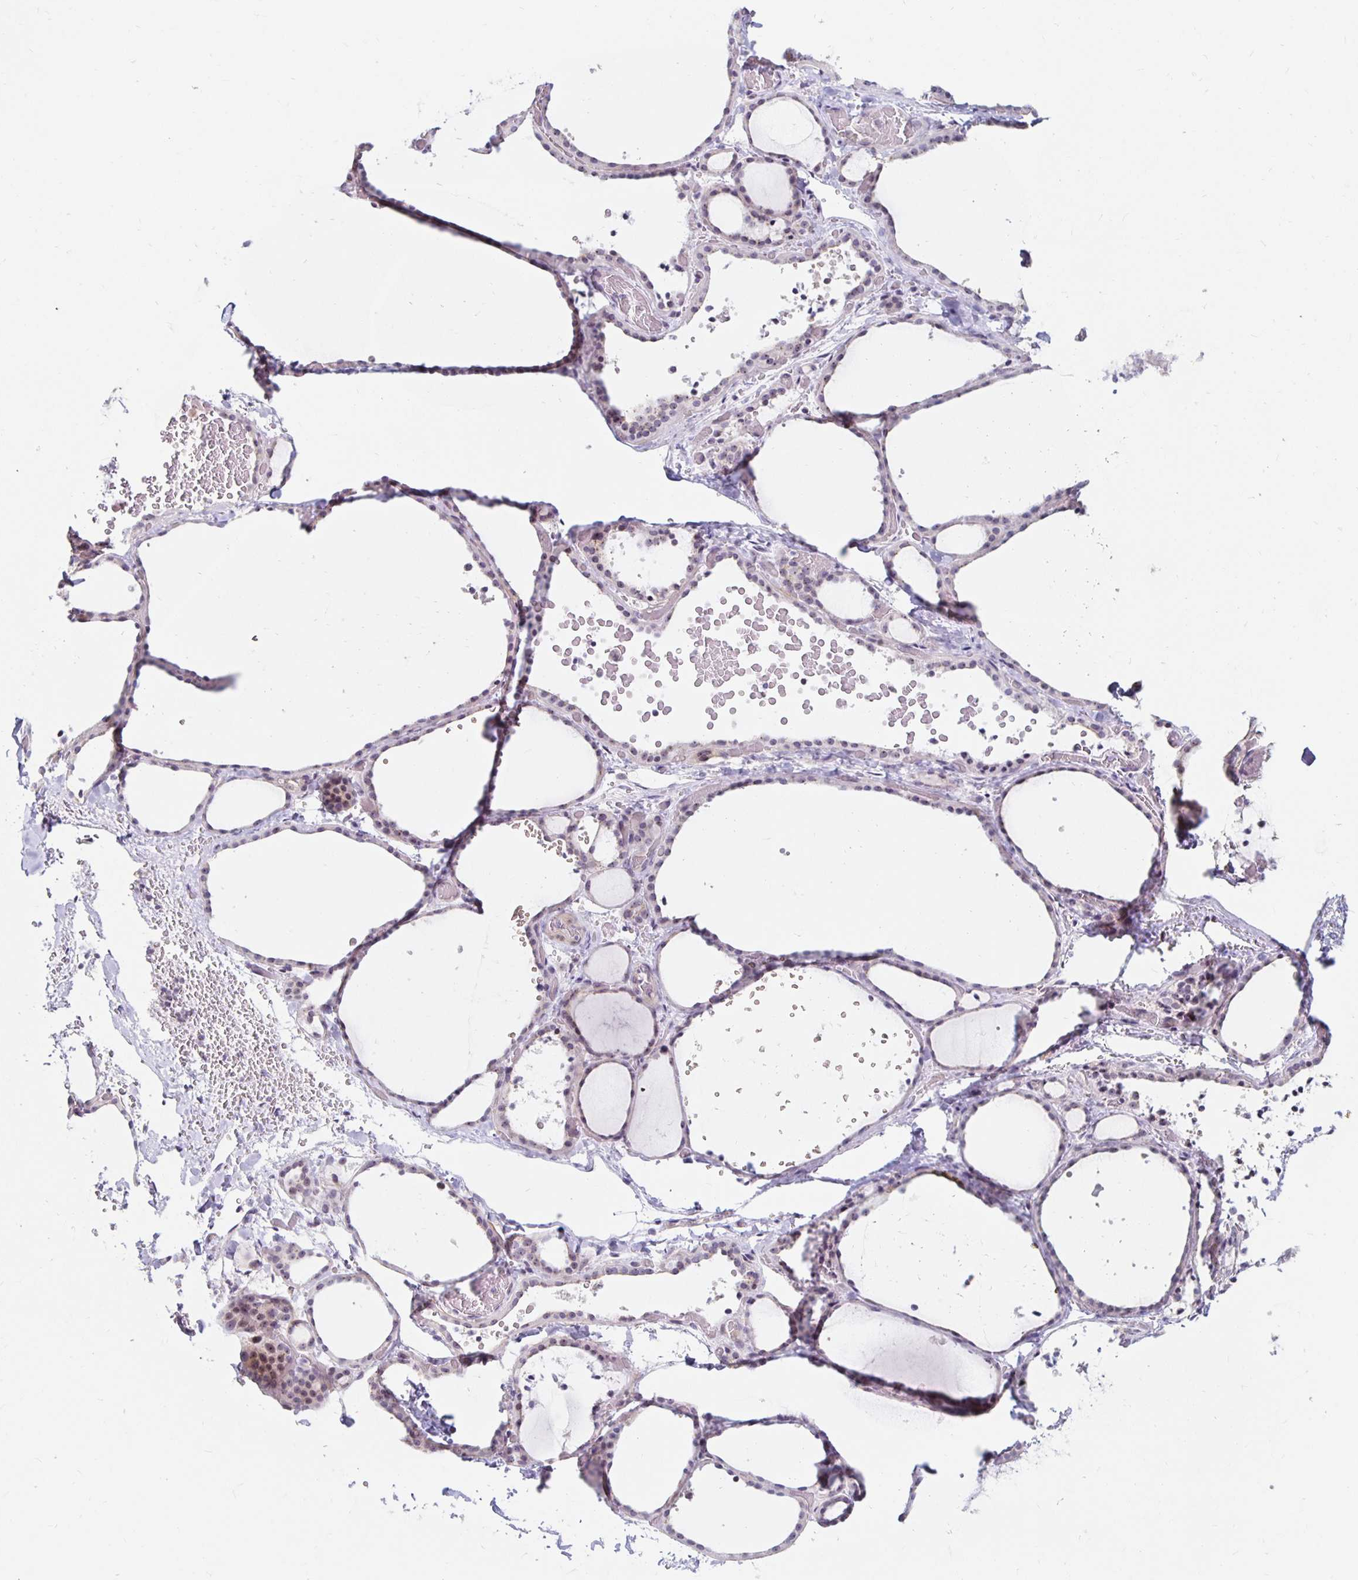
{"staining": {"intensity": "weak", "quantity": "25%-75%", "location": "nuclear"}, "tissue": "thyroid gland", "cell_type": "Glandular cells", "image_type": "normal", "snomed": [{"axis": "morphology", "description": "Normal tissue, NOS"}, {"axis": "topography", "description": "Thyroid gland"}], "caption": "Thyroid gland stained for a protein demonstrates weak nuclear positivity in glandular cells.", "gene": "NUP85", "patient": {"sex": "female", "age": 36}}